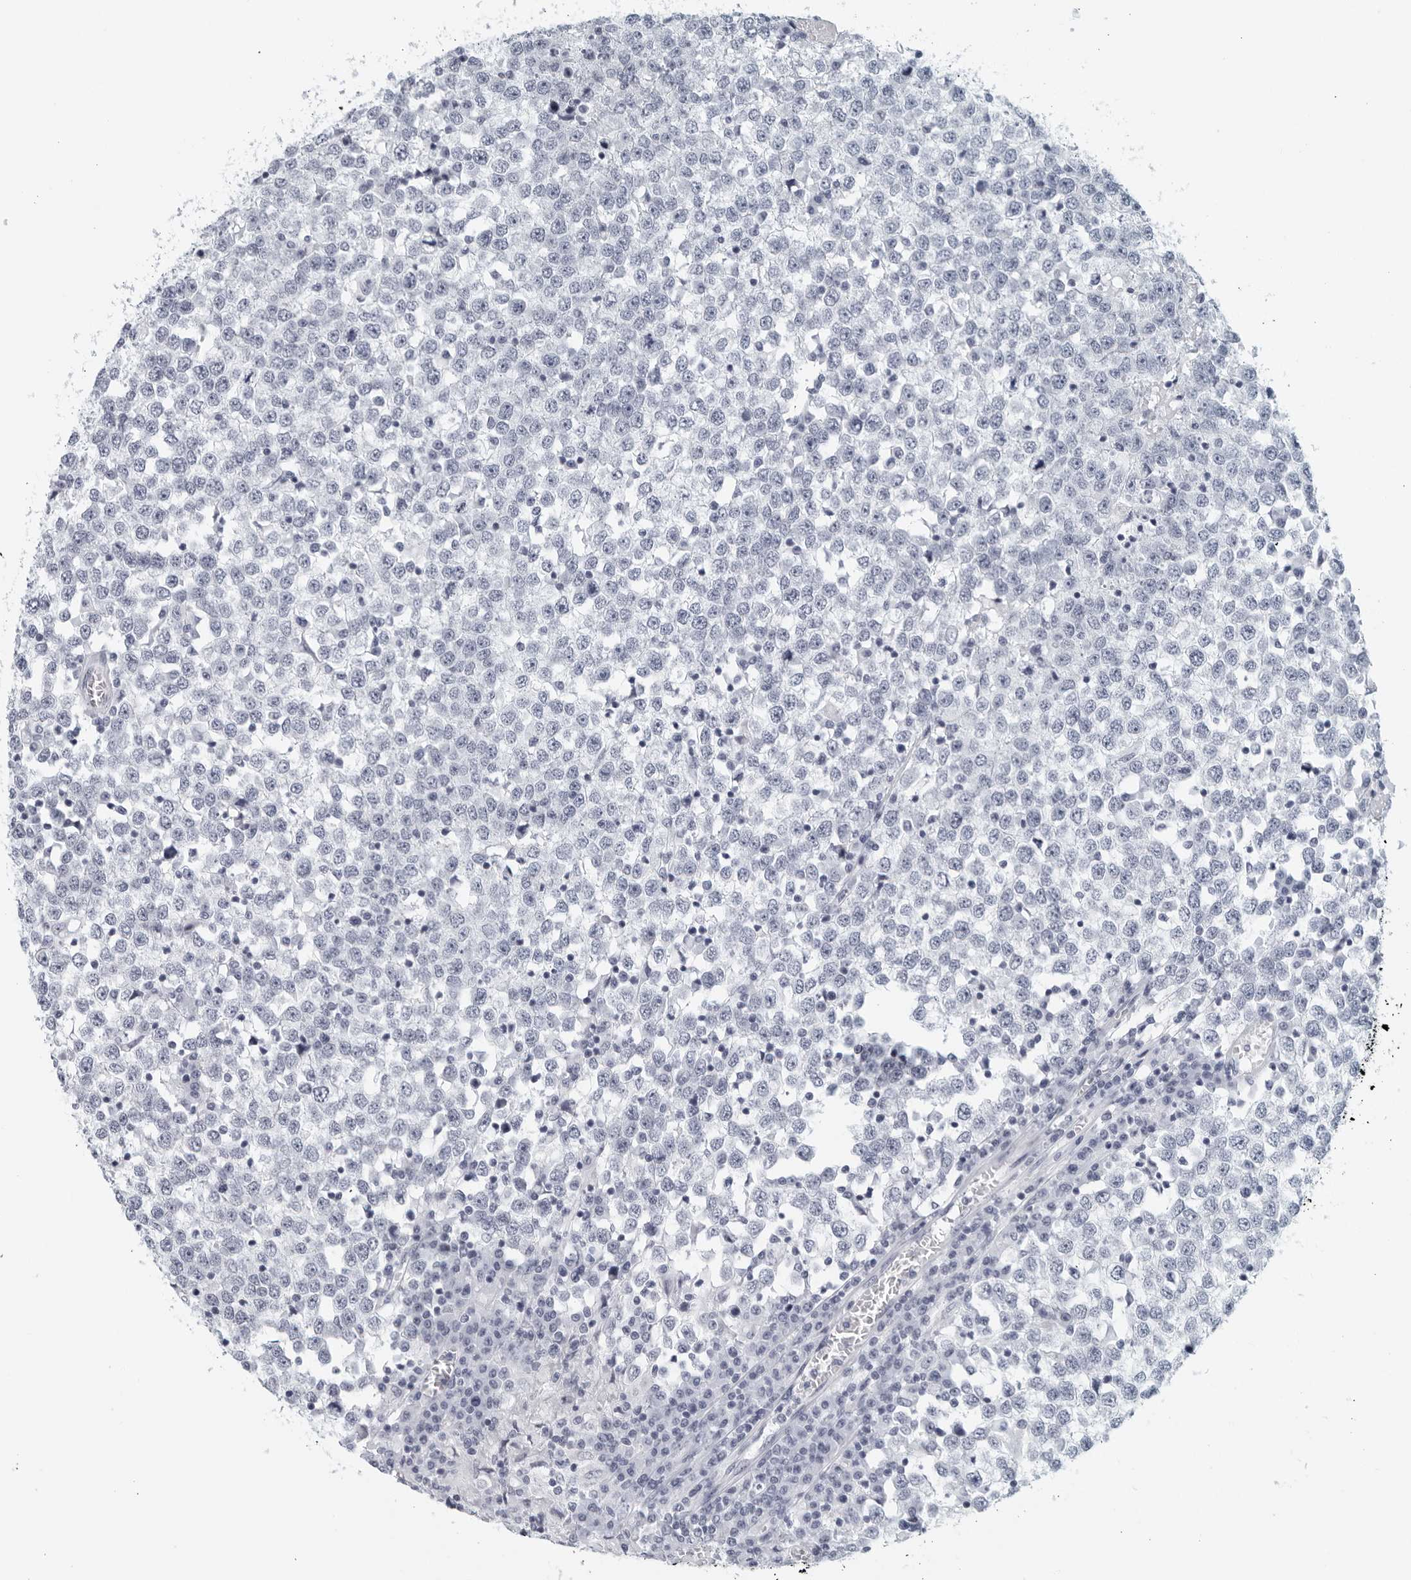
{"staining": {"intensity": "negative", "quantity": "none", "location": "none"}, "tissue": "testis cancer", "cell_type": "Tumor cells", "image_type": "cancer", "snomed": [{"axis": "morphology", "description": "Seminoma, NOS"}, {"axis": "topography", "description": "Testis"}], "caption": "Protein analysis of testis seminoma reveals no significant positivity in tumor cells.", "gene": "KLK7", "patient": {"sex": "male", "age": 65}}